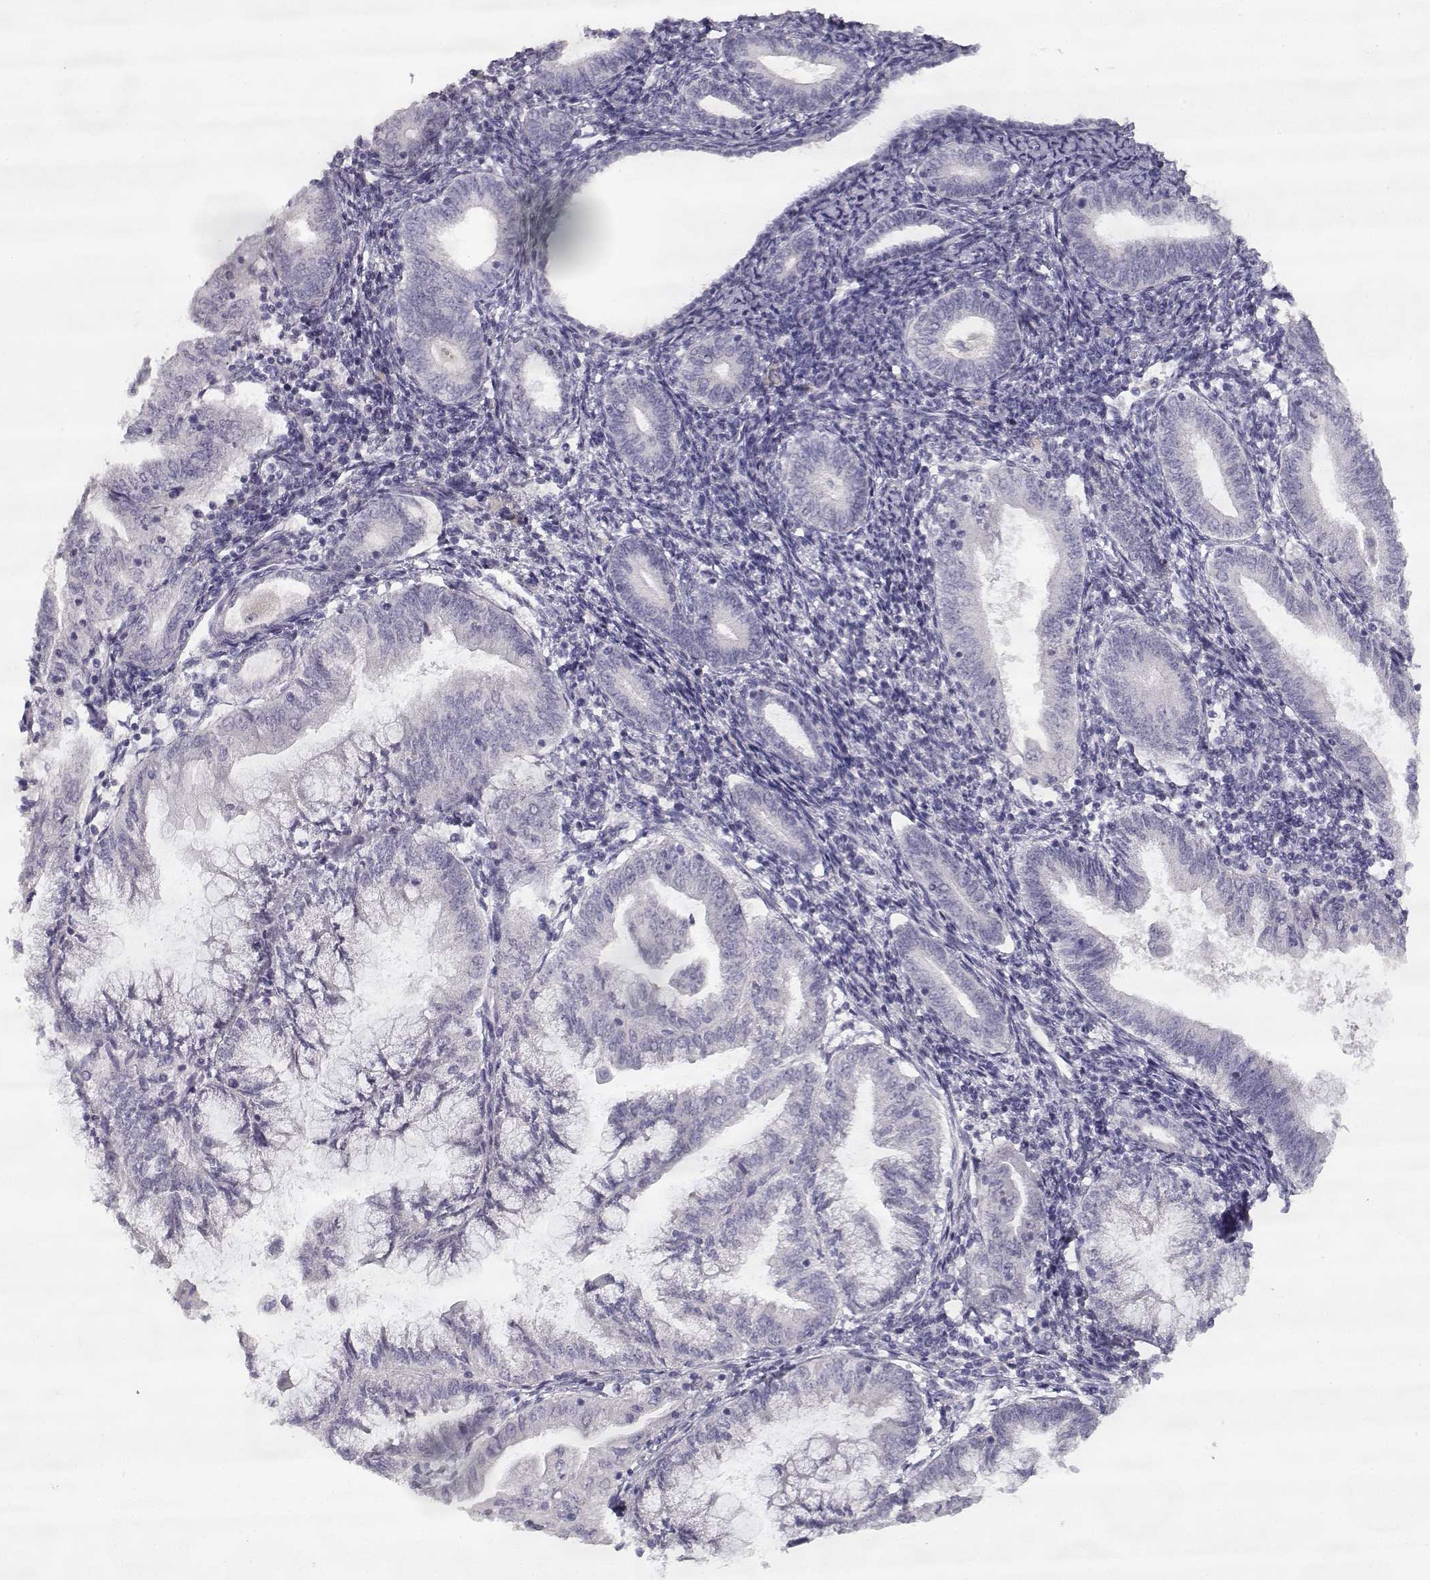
{"staining": {"intensity": "negative", "quantity": "none", "location": "none"}, "tissue": "endometrial cancer", "cell_type": "Tumor cells", "image_type": "cancer", "snomed": [{"axis": "morphology", "description": "Adenocarcinoma, NOS"}, {"axis": "topography", "description": "Endometrium"}], "caption": "Protein analysis of endometrial cancer reveals no significant positivity in tumor cells.", "gene": "TPH2", "patient": {"sex": "female", "age": 55}}